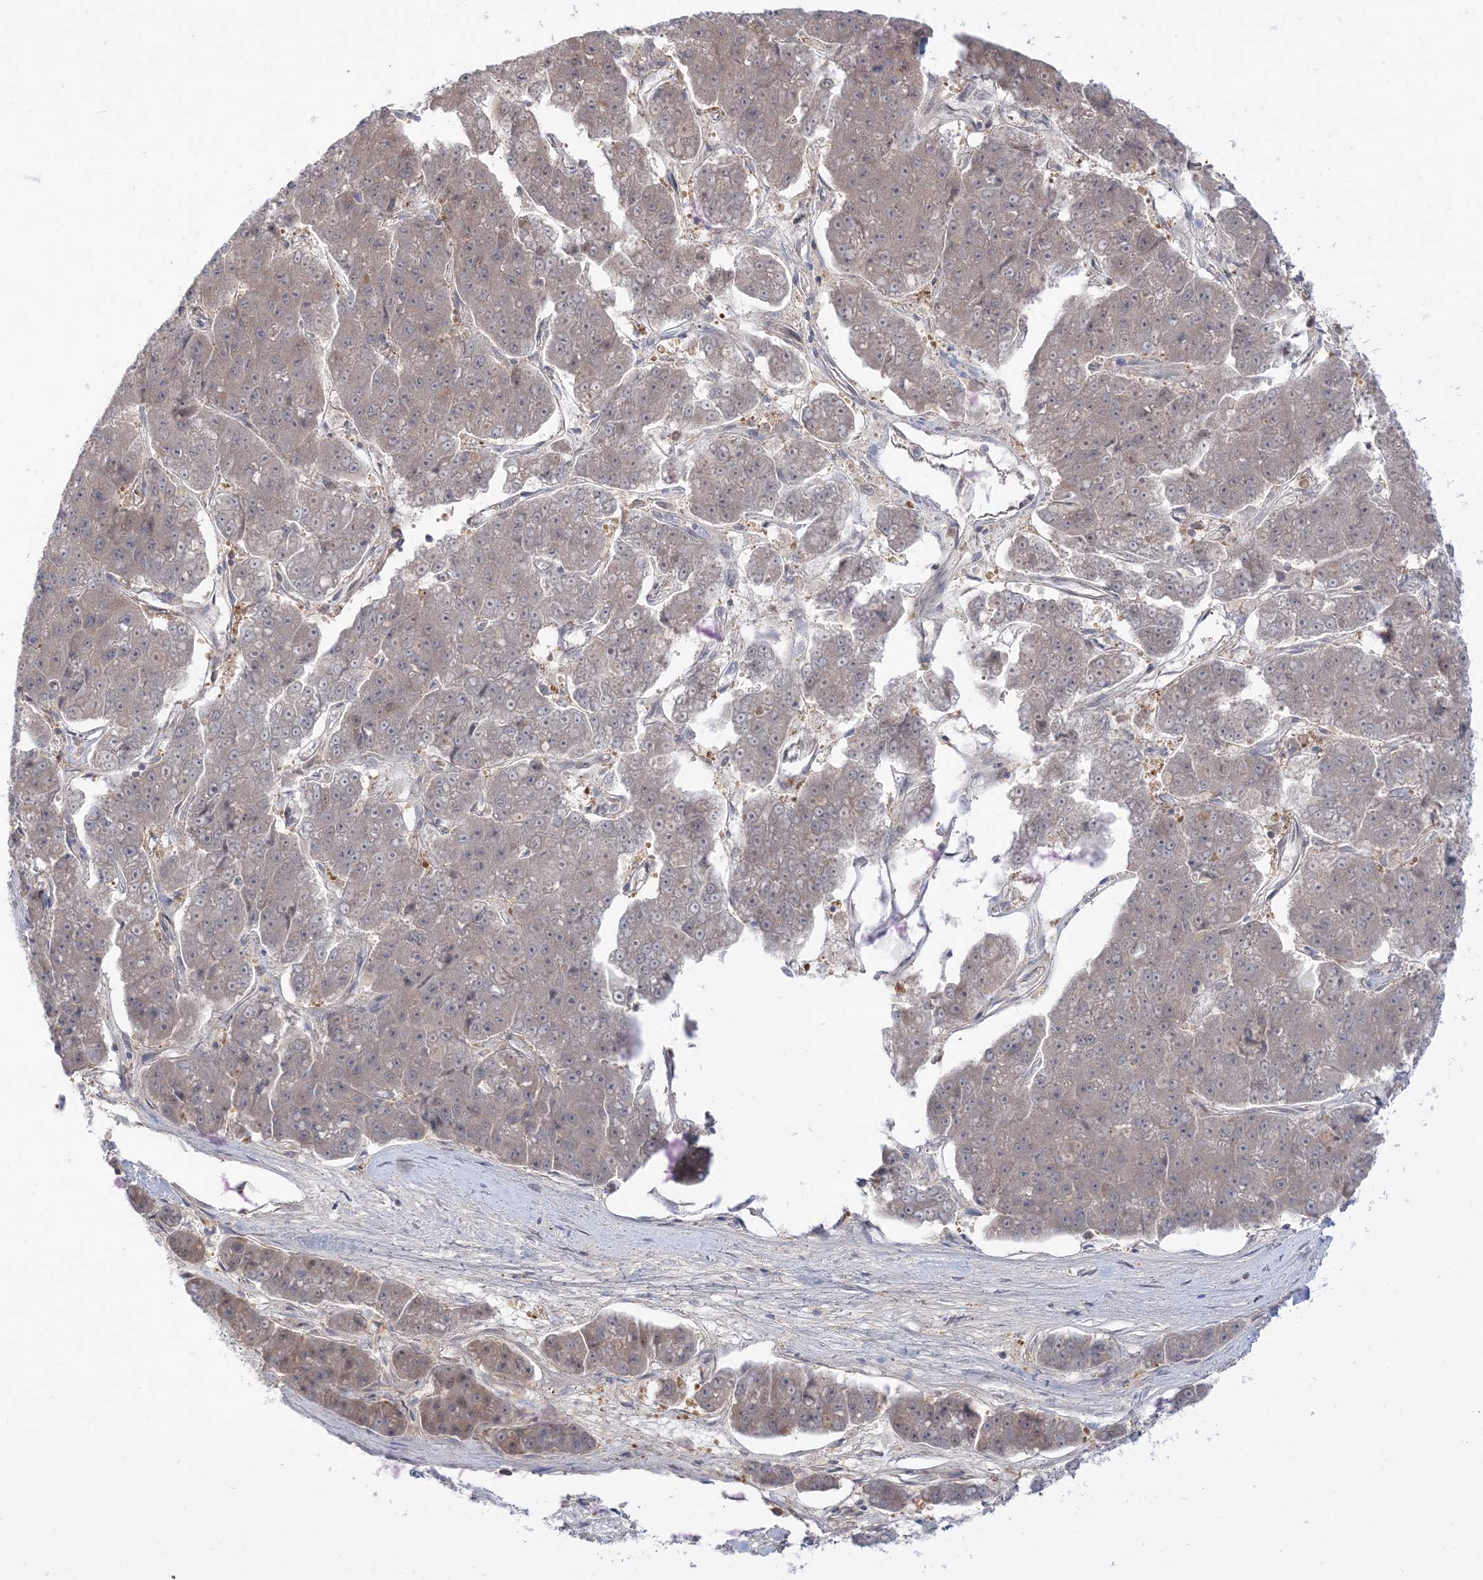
{"staining": {"intensity": "weak", "quantity": "<25%", "location": "cytoplasmic/membranous"}, "tissue": "pancreatic cancer", "cell_type": "Tumor cells", "image_type": "cancer", "snomed": [{"axis": "morphology", "description": "Adenocarcinoma, NOS"}, {"axis": "topography", "description": "Pancreas"}], "caption": "An immunohistochemistry (IHC) micrograph of adenocarcinoma (pancreatic) is shown. There is no staining in tumor cells of adenocarcinoma (pancreatic).", "gene": "THADA", "patient": {"sex": "male", "age": 50}}